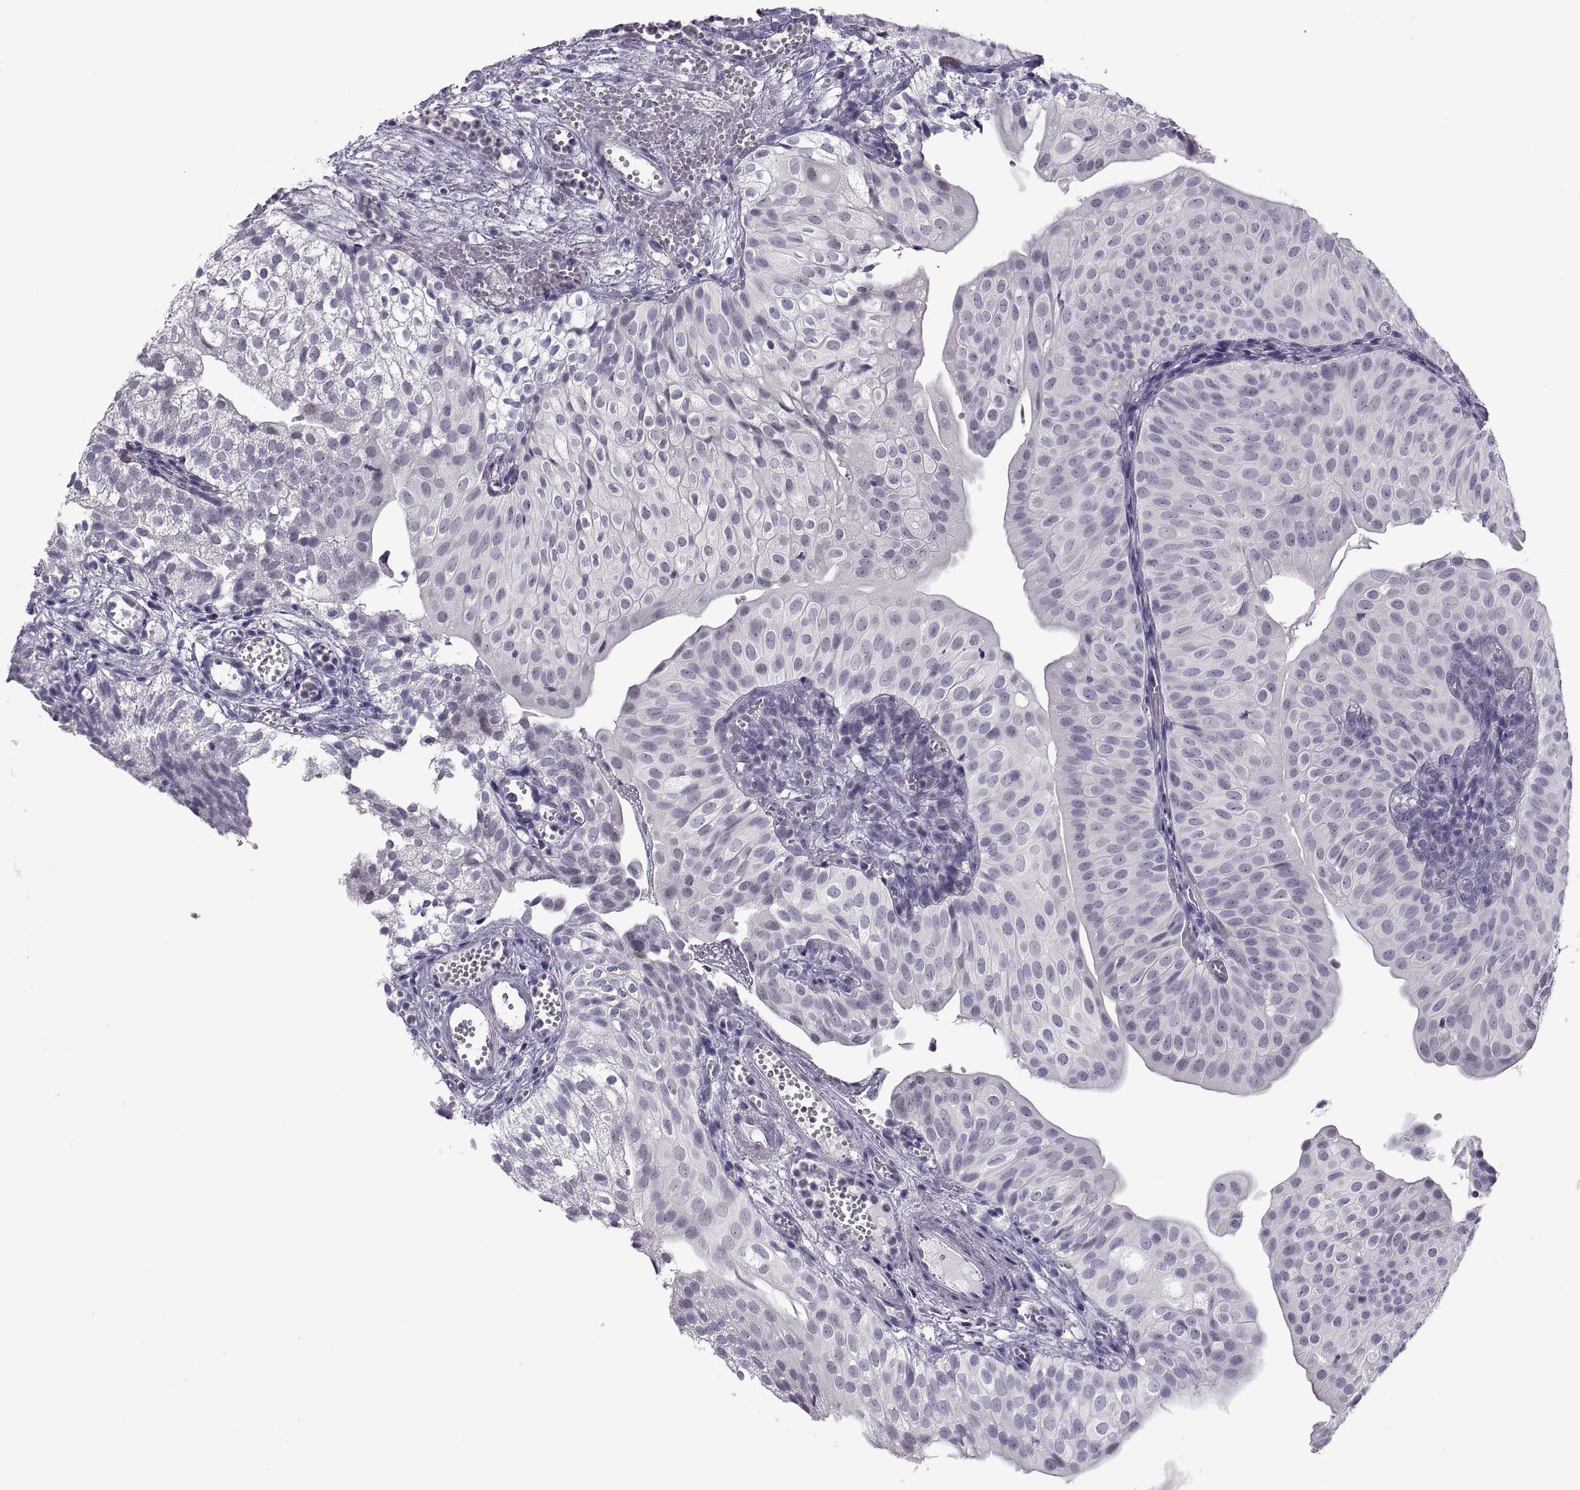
{"staining": {"intensity": "negative", "quantity": "none", "location": "none"}, "tissue": "urothelial cancer", "cell_type": "Tumor cells", "image_type": "cancer", "snomed": [{"axis": "morphology", "description": "Urothelial carcinoma, Low grade"}, {"axis": "topography", "description": "Urinary bladder"}], "caption": "The image reveals no staining of tumor cells in urothelial cancer.", "gene": "C3orf22", "patient": {"sex": "male", "age": 72}}